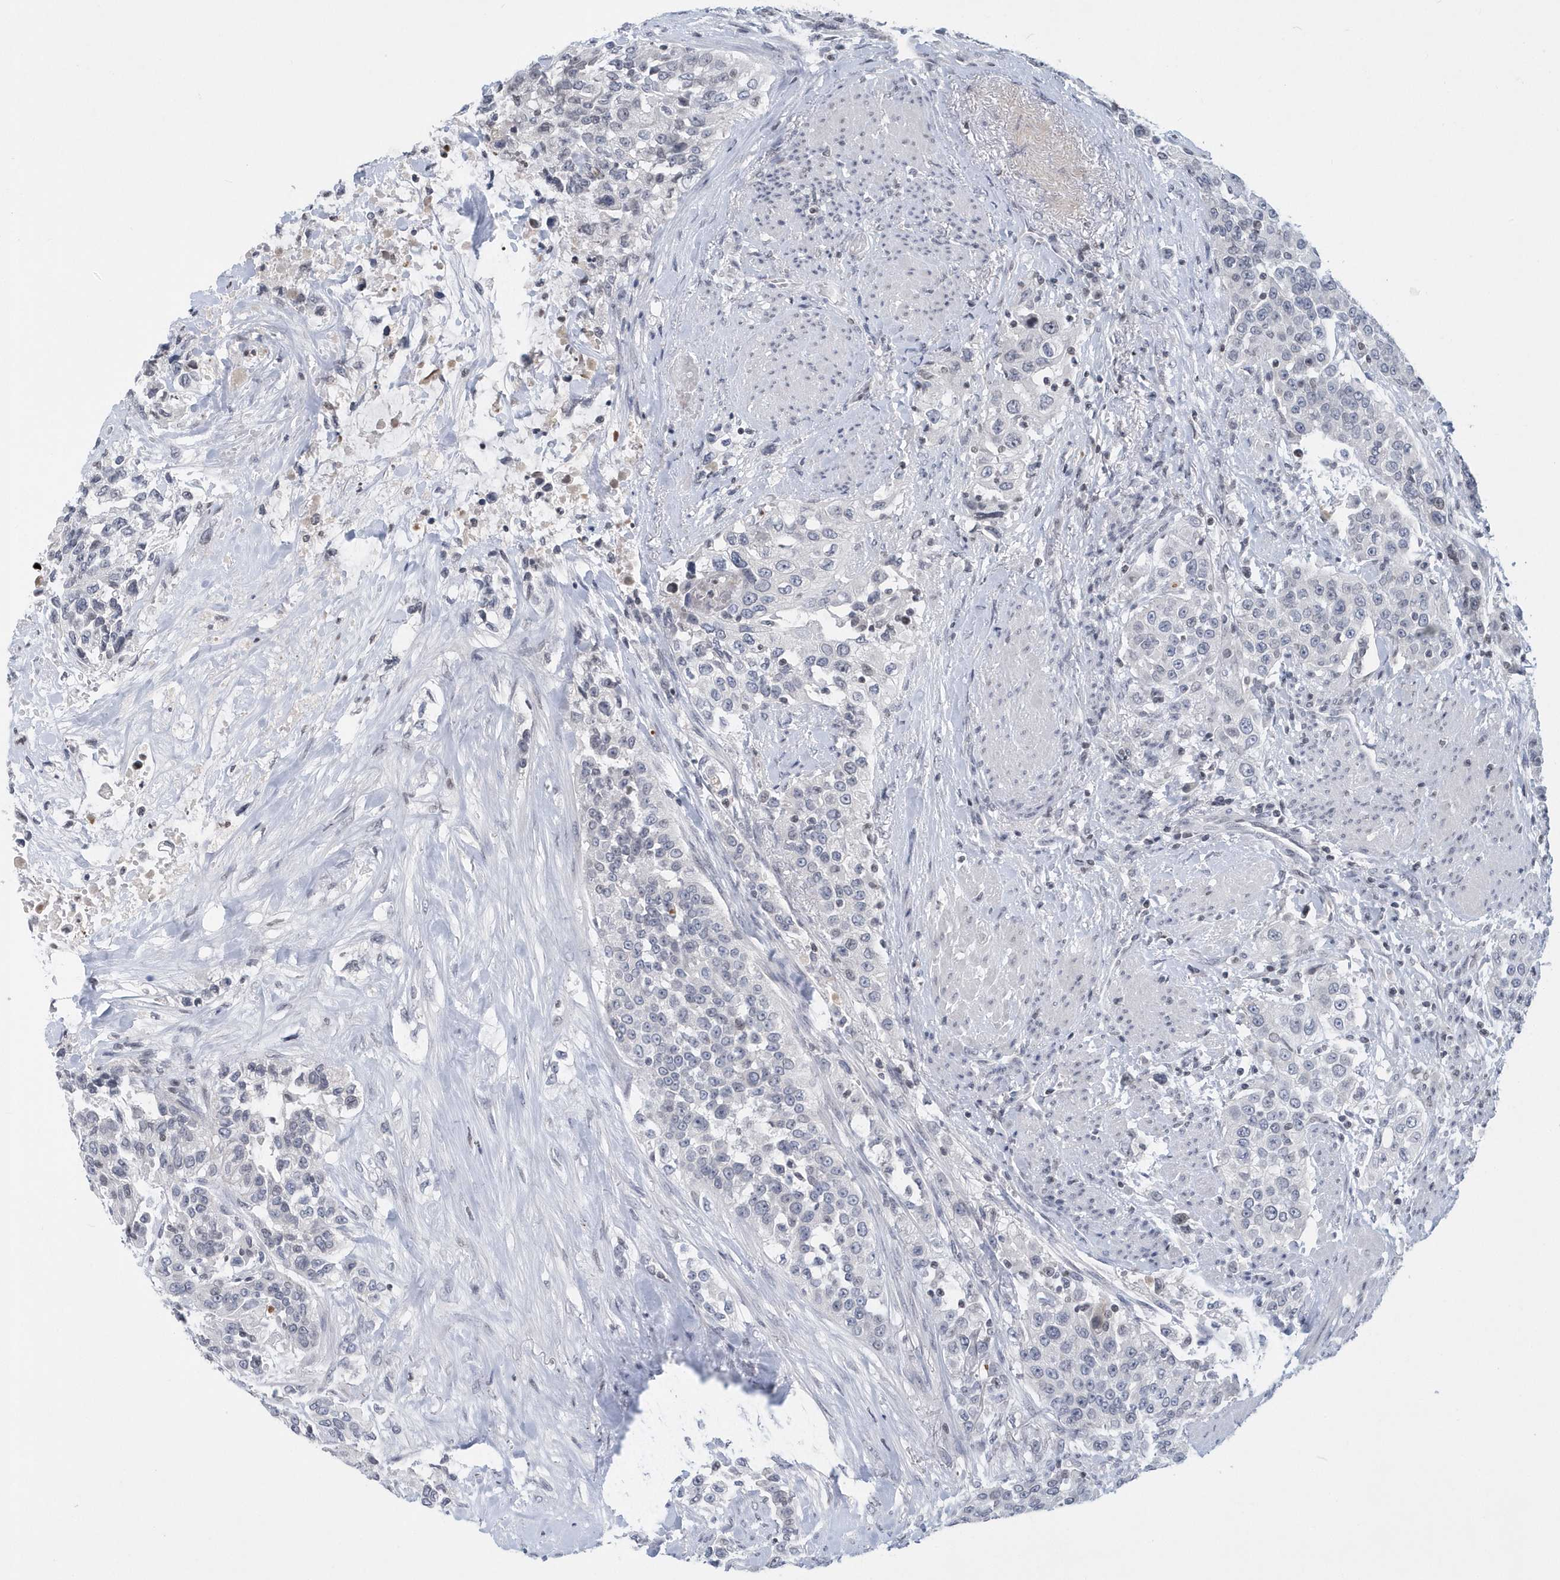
{"staining": {"intensity": "negative", "quantity": "none", "location": "none"}, "tissue": "urothelial cancer", "cell_type": "Tumor cells", "image_type": "cancer", "snomed": [{"axis": "morphology", "description": "Urothelial carcinoma, High grade"}, {"axis": "topography", "description": "Urinary bladder"}], "caption": "This is a image of immunohistochemistry (IHC) staining of urothelial cancer, which shows no positivity in tumor cells.", "gene": "VWA5B2", "patient": {"sex": "female", "age": 80}}